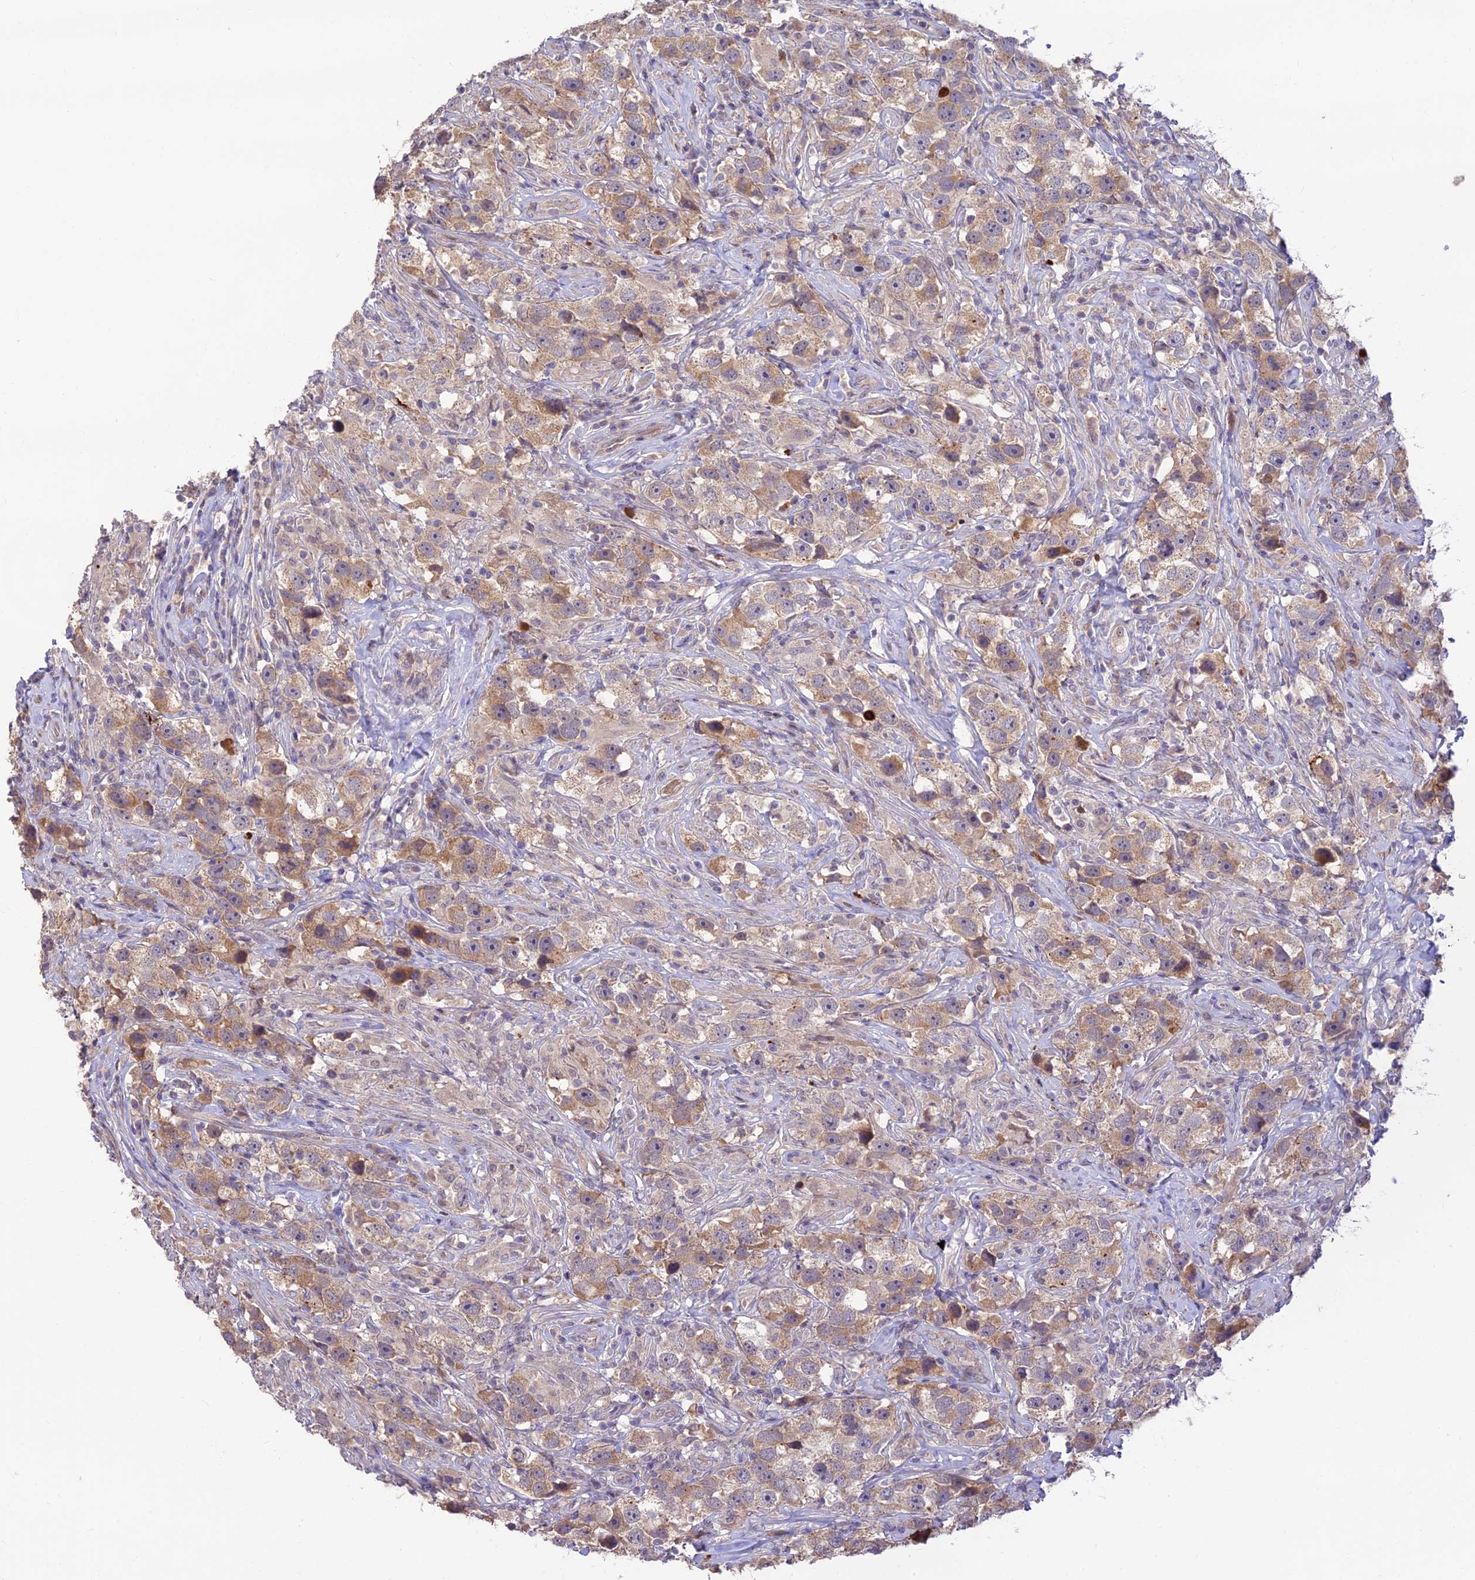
{"staining": {"intensity": "weak", "quantity": ">75%", "location": "cytoplasmic/membranous"}, "tissue": "testis cancer", "cell_type": "Tumor cells", "image_type": "cancer", "snomed": [{"axis": "morphology", "description": "Seminoma, NOS"}, {"axis": "topography", "description": "Testis"}], "caption": "This is an image of IHC staining of seminoma (testis), which shows weak expression in the cytoplasmic/membranous of tumor cells.", "gene": "ASPDH", "patient": {"sex": "male", "age": 49}}